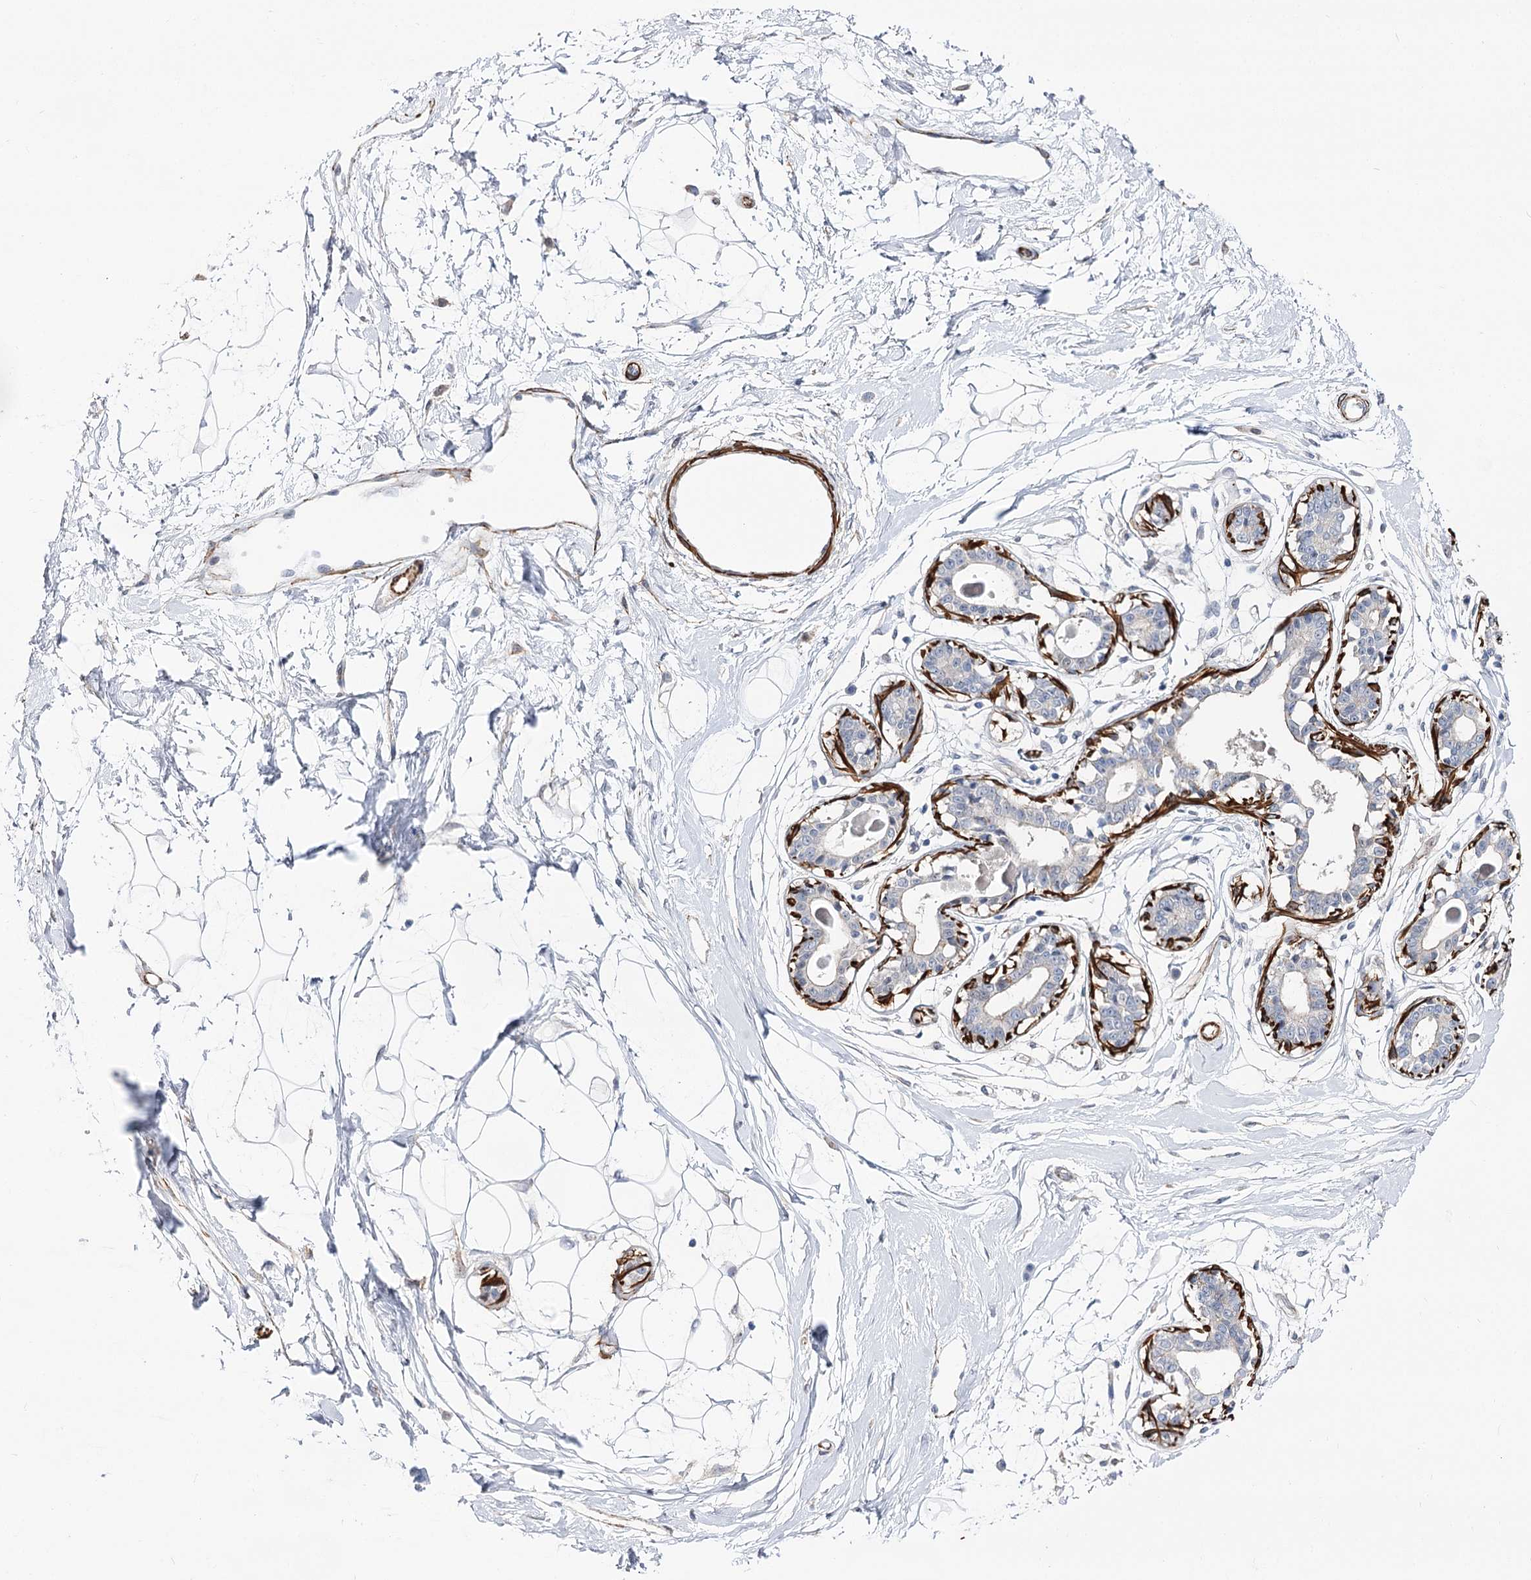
{"staining": {"intensity": "negative", "quantity": "none", "location": "none"}, "tissue": "breast", "cell_type": "Adipocytes", "image_type": "normal", "snomed": [{"axis": "morphology", "description": "Normal tissue, NOS"}, {"axis": "topography", "description": "Breast"}], "caption": "There is no significant expression in adipocytes of breast.", "gene": "WASHC3", "patient": {"sex": "female", "age": 45}}